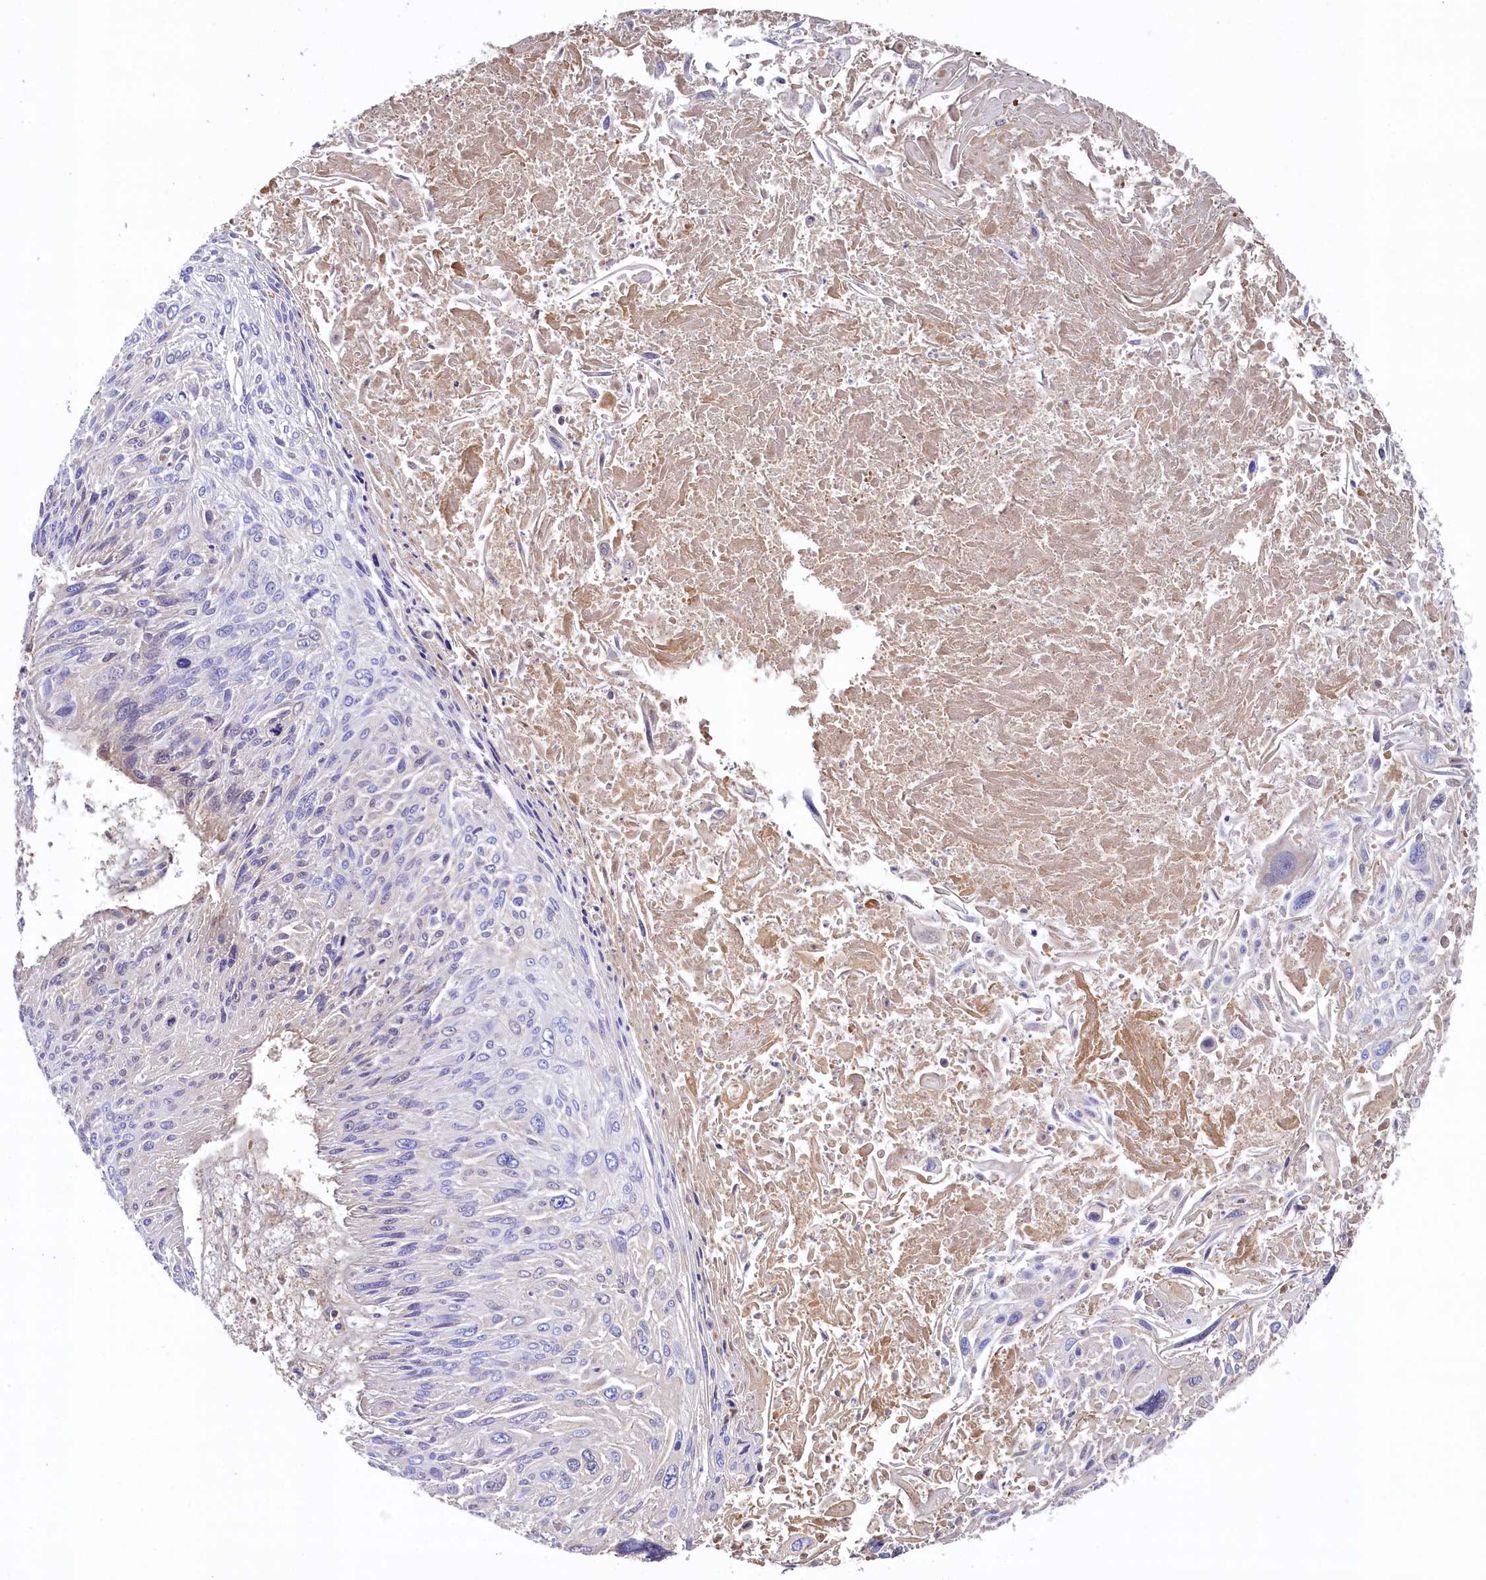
{"staining": {"intensity": "negative", "quantity": "none", "location": "none"}, "tissue": "cervical cancer", "cell_type": "Tumor cells", "image_type": "cancer", "snomed": [{"axis": "morphology", "description": "Squamous cell carcinoma, NOS"}, {"axis": "topography", "description": "Cervix"}], "caption": "Immunohistochemical staining of human cervical cancer (squamous cell carcinoma) exhibits no significant staining in tumor cells.", "gene": "SEC31B", "patient": {"sex": "female", "age": 51}}